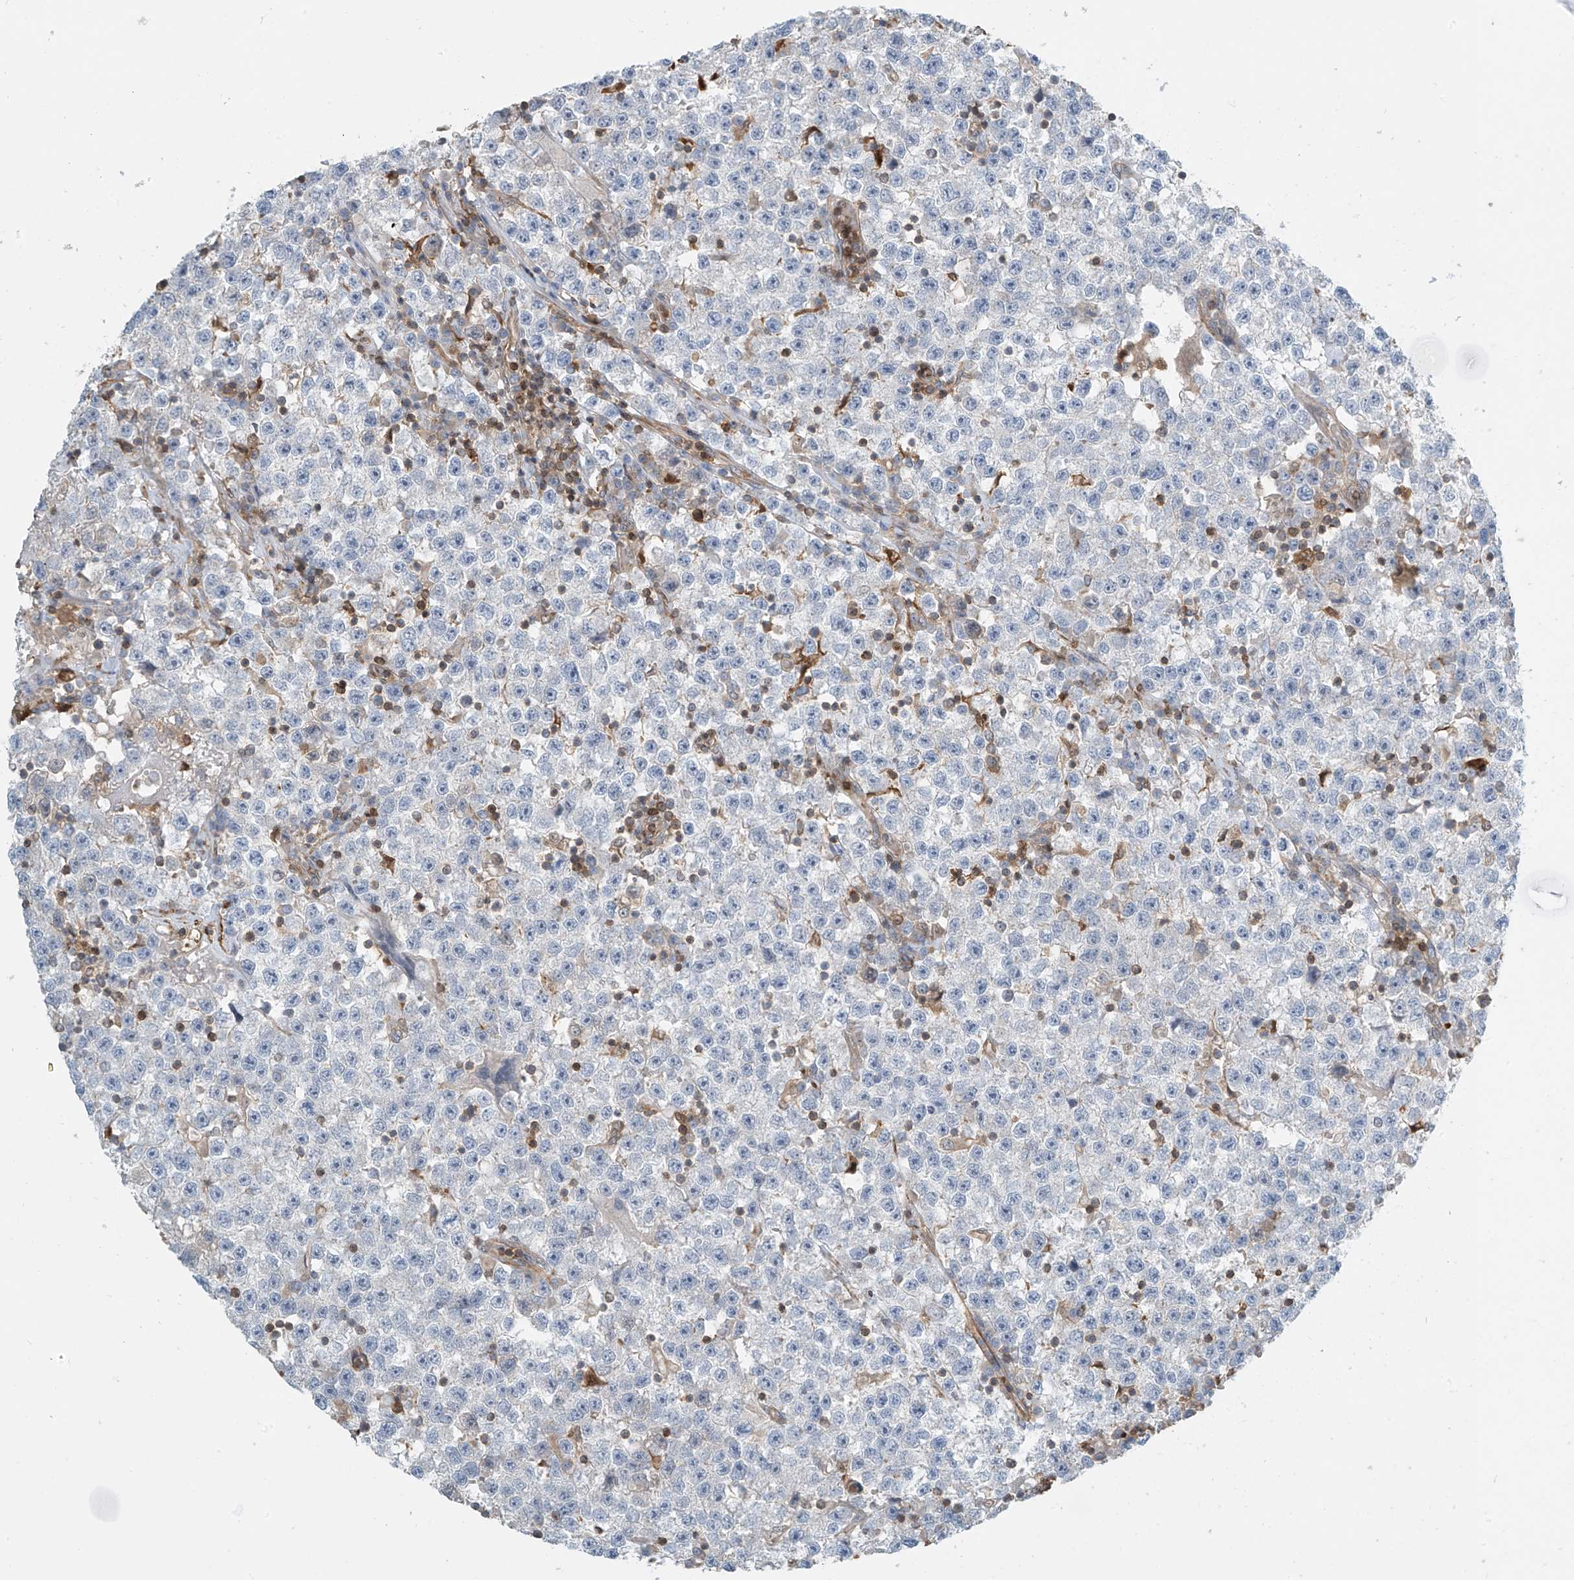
{"staining": {"intensity": "negative", "quantity": "none", "location": "none"}, "tissue": "testis cancer", "cell_type": "Tumor cells", "image_type": "cancer", "snomed": [{"axis": "morphology", "description": "Seminoma, NOS"}, {"axis": "topography", "description": "Testis"}], "caption": "Human testis cancer stained for a protein using IHC shows no expression in tumor cells.", "gene": "SH3BGRL3", "patient": {"sex": "male", "age": 22}}